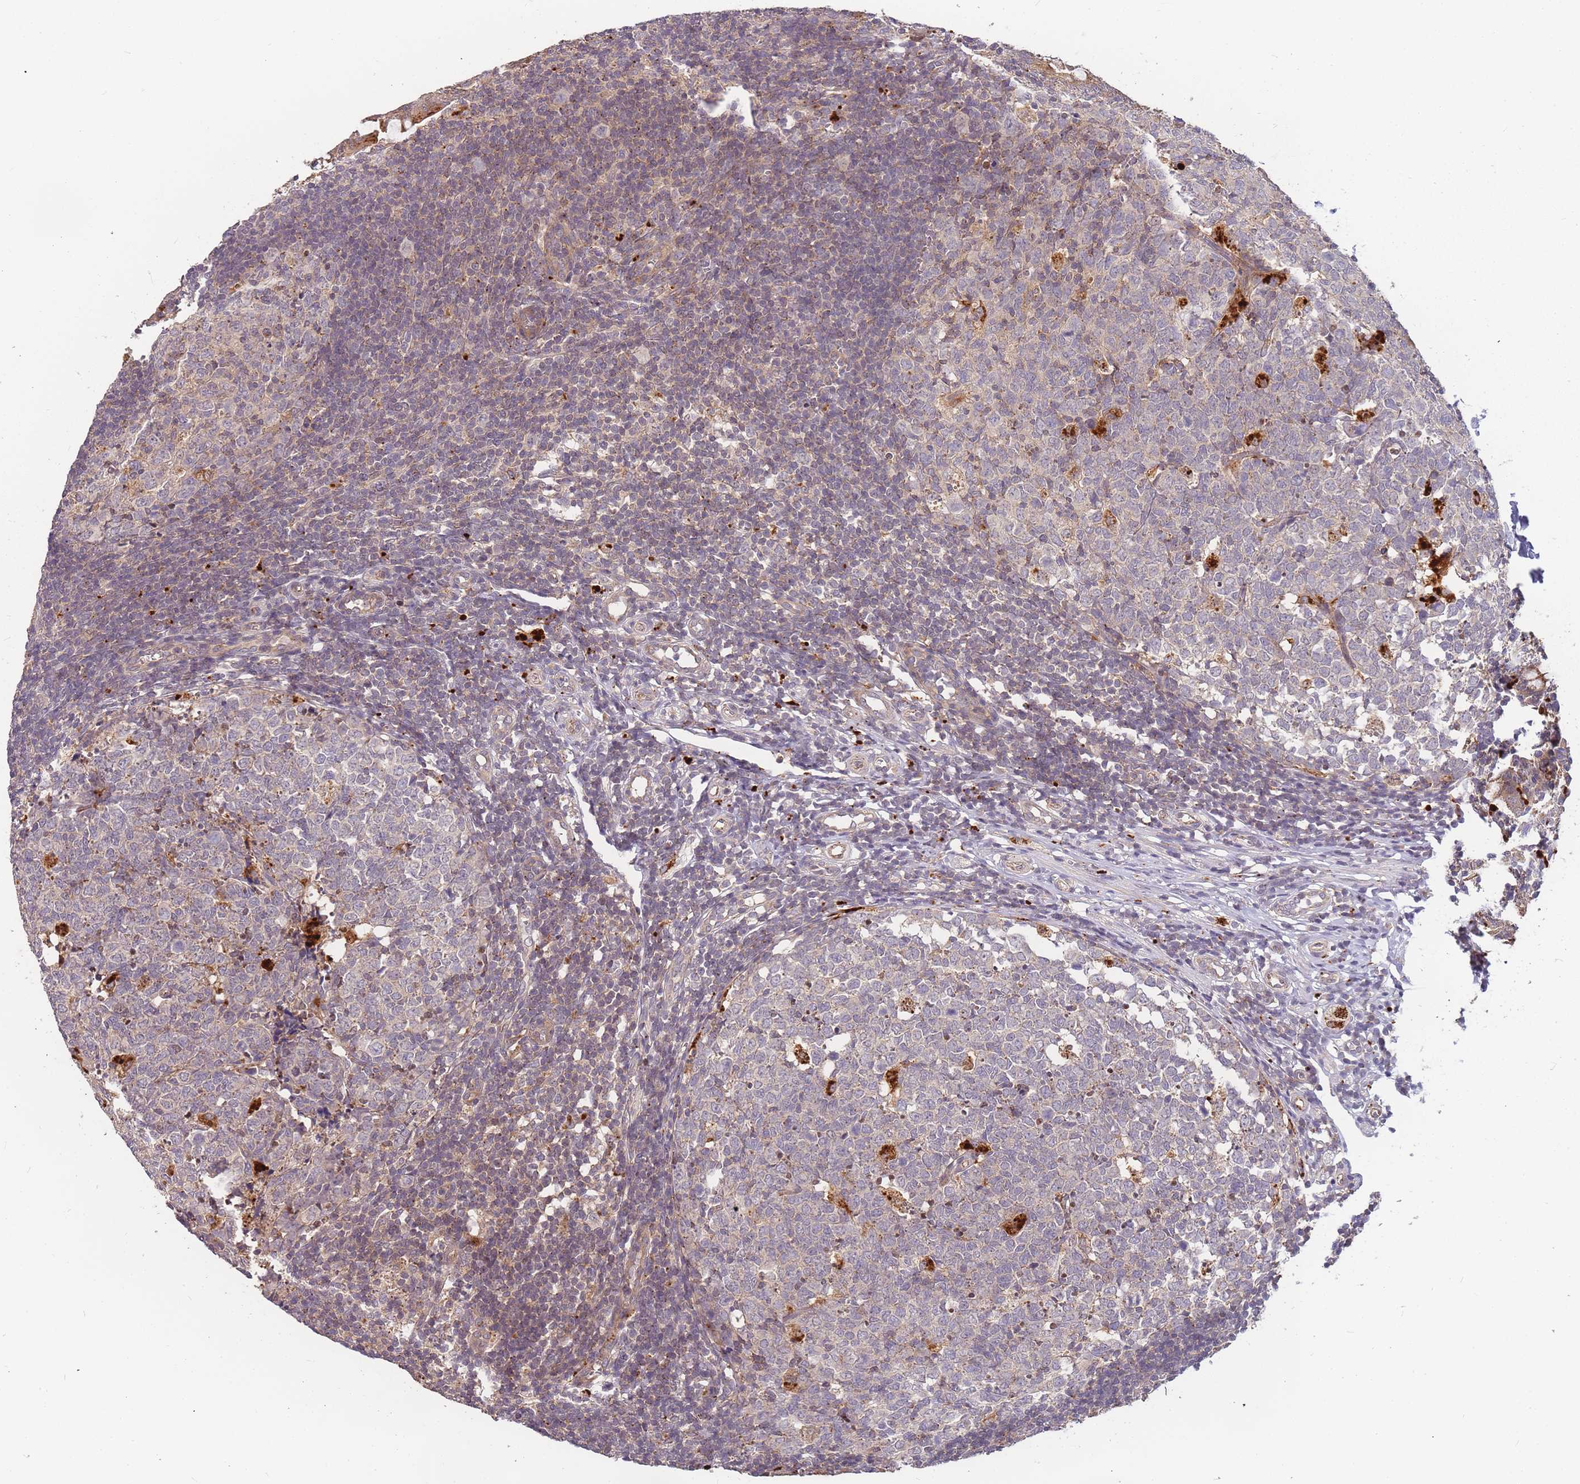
{"staining": {"intensity": "moderate", "quantity": ">75%", "location": "cytoplasmic/membranous"}, "tissue": "appendix", "cell_type": "Glandular cells", "image_type": "normal", "snomed": [{"axis": "morphology", "description": "Normal tissue, NOS"}, {"axis": "topography", "description": "Appendix"}], "caption": "DAB immunohistochemical staining of unremarkable human appendix exhibits moderate cytoplasmic/membranous protein expression in approximately >75% of glandular cells.", "gene": "ATG5", "patient": {"sex": "male", "age": 14}}